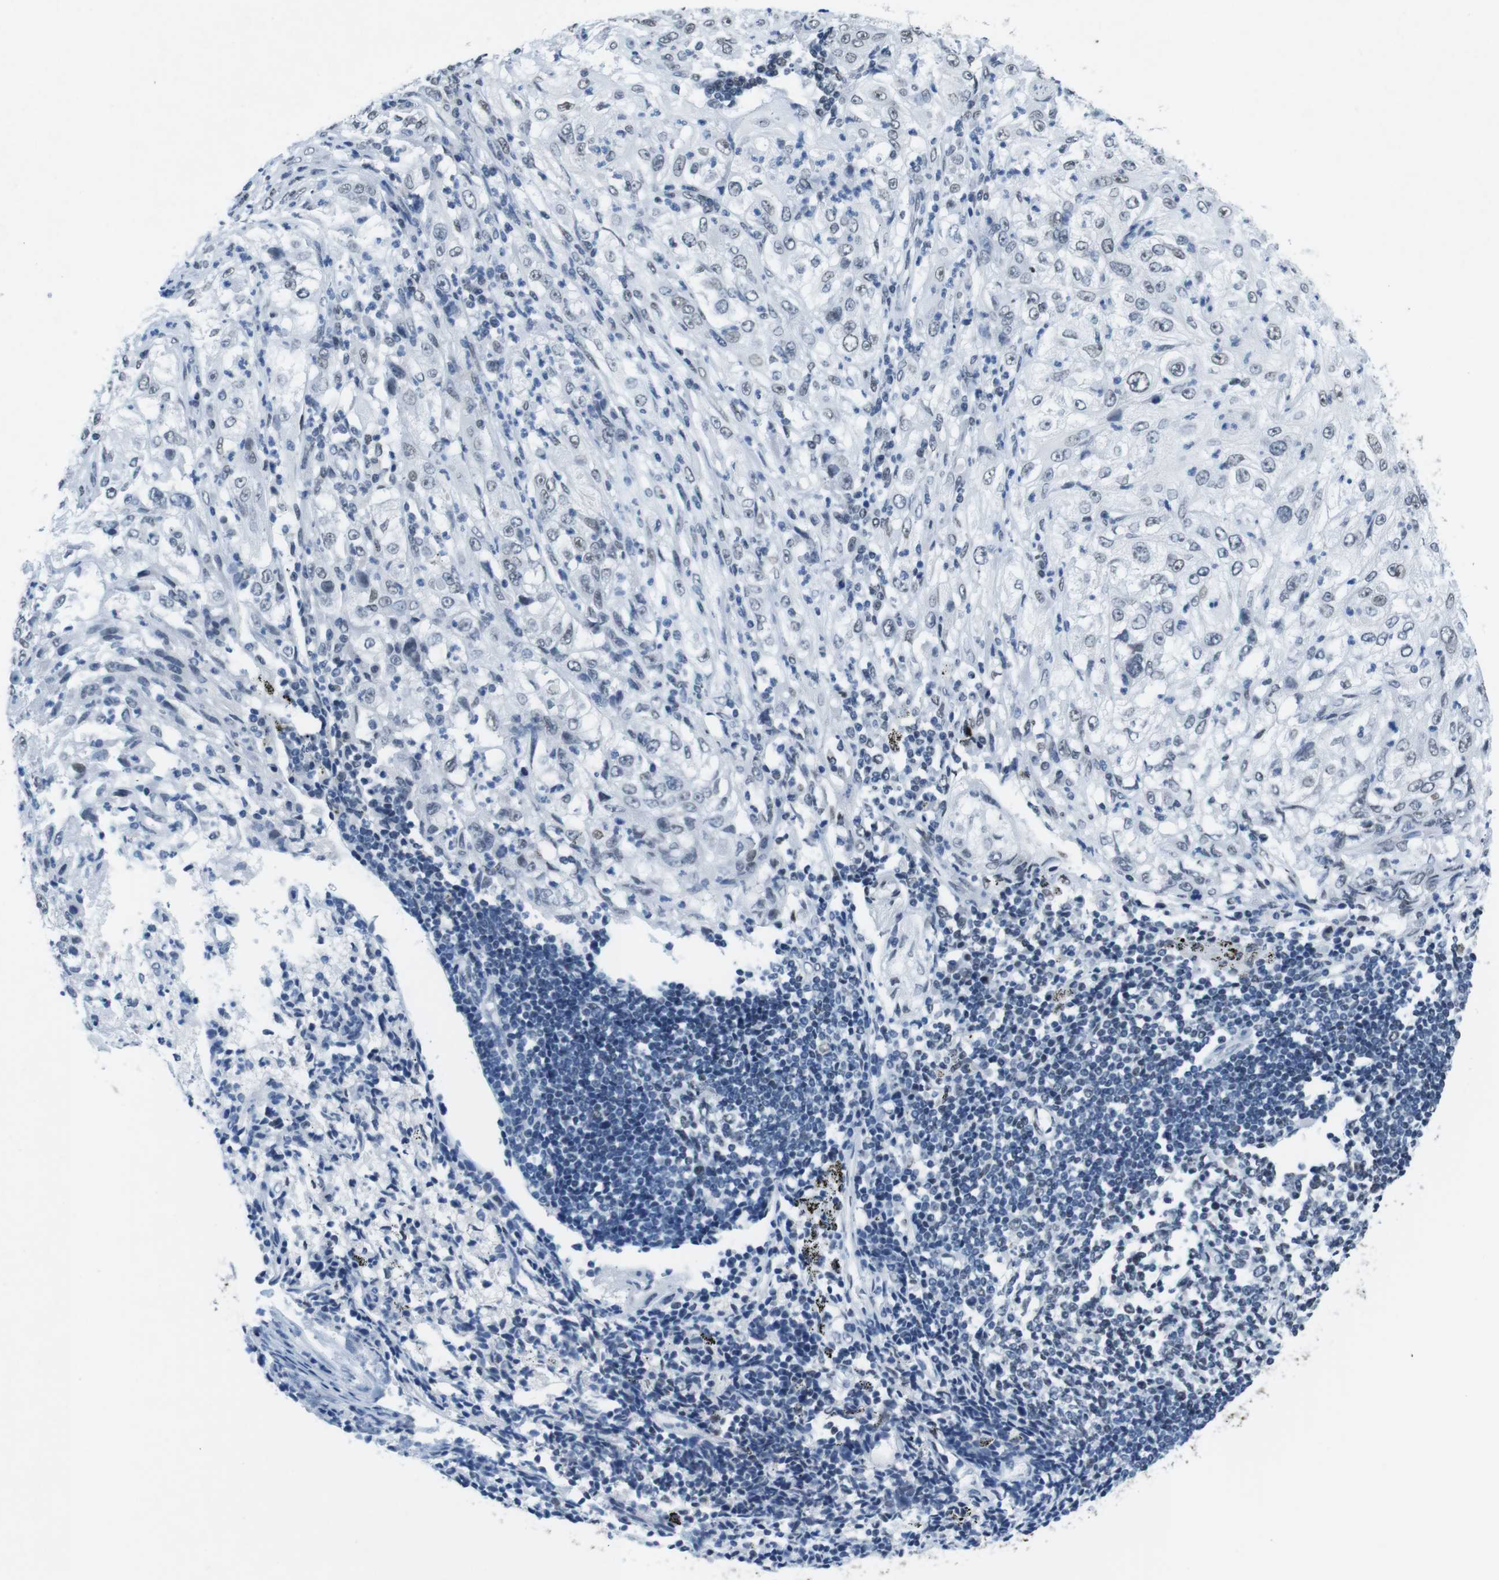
{"staining": {"intensity": "negative", "quantity": "none", "location": "none"}, "tissue": "lung cancer", "cell_type": "Tumor cells", "image_type": "cancer", "snomed": [{"axis": "morphology", "description": "Inflammation, NOS"}, {"axis": "morphology", "description": "Squamous cell carcinoma, NOS"}, {"axis": "topography", "description": "Lymph node"}, {"axis": "topography", "description": "Soft tissue"}, {"axis": "topography", "description": "Lung"}], "caption": "Micrograph shows no protein staining in tumor cells of squamous cell carcinoma (lung) tissue. (IHC, brightfield microscopy, high magnification).", "gene": "CITED2", "patient": {"sex": "male", "age": 66}}